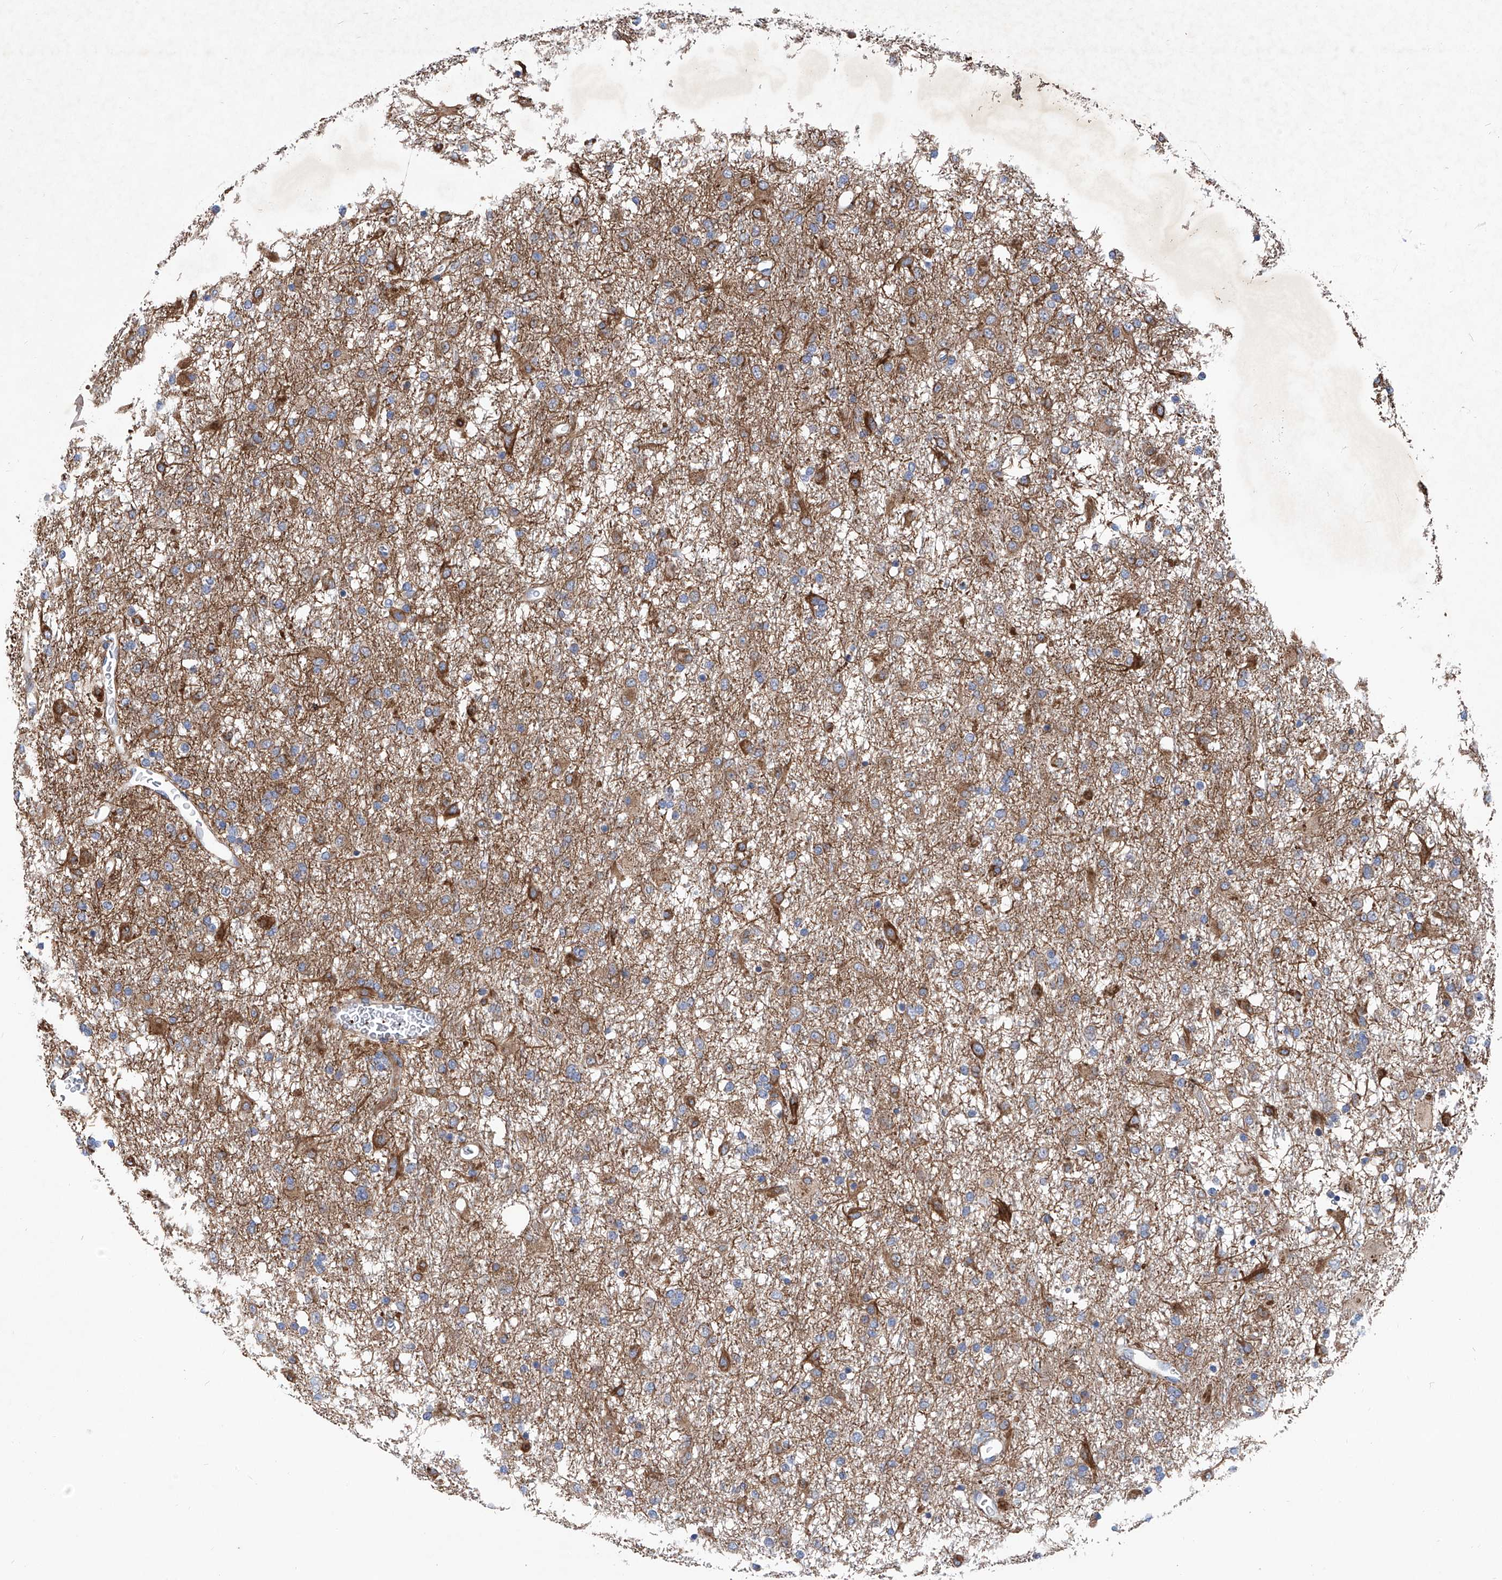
{"staining": {"intensity": "moderate", "quantity": "<25%", "location": "cytoplasmic/membranous"}, "tissue": "glioma", "cell_type": "Tumor cells", "image_type": "cancer", "snomed": [{"axis": "morphology", "description": "Glioma, malignant, Low grade"}, {"axis": "topography", "description": "Brain"}], "caption": "Tumor cells exhibit low levels of moderate cytoplasmic/membranous expression in about <25% of cells in malignant glioma (low-grade).", "gene": "ASCC3", "patient": {"sex": "male", "age": 65}}